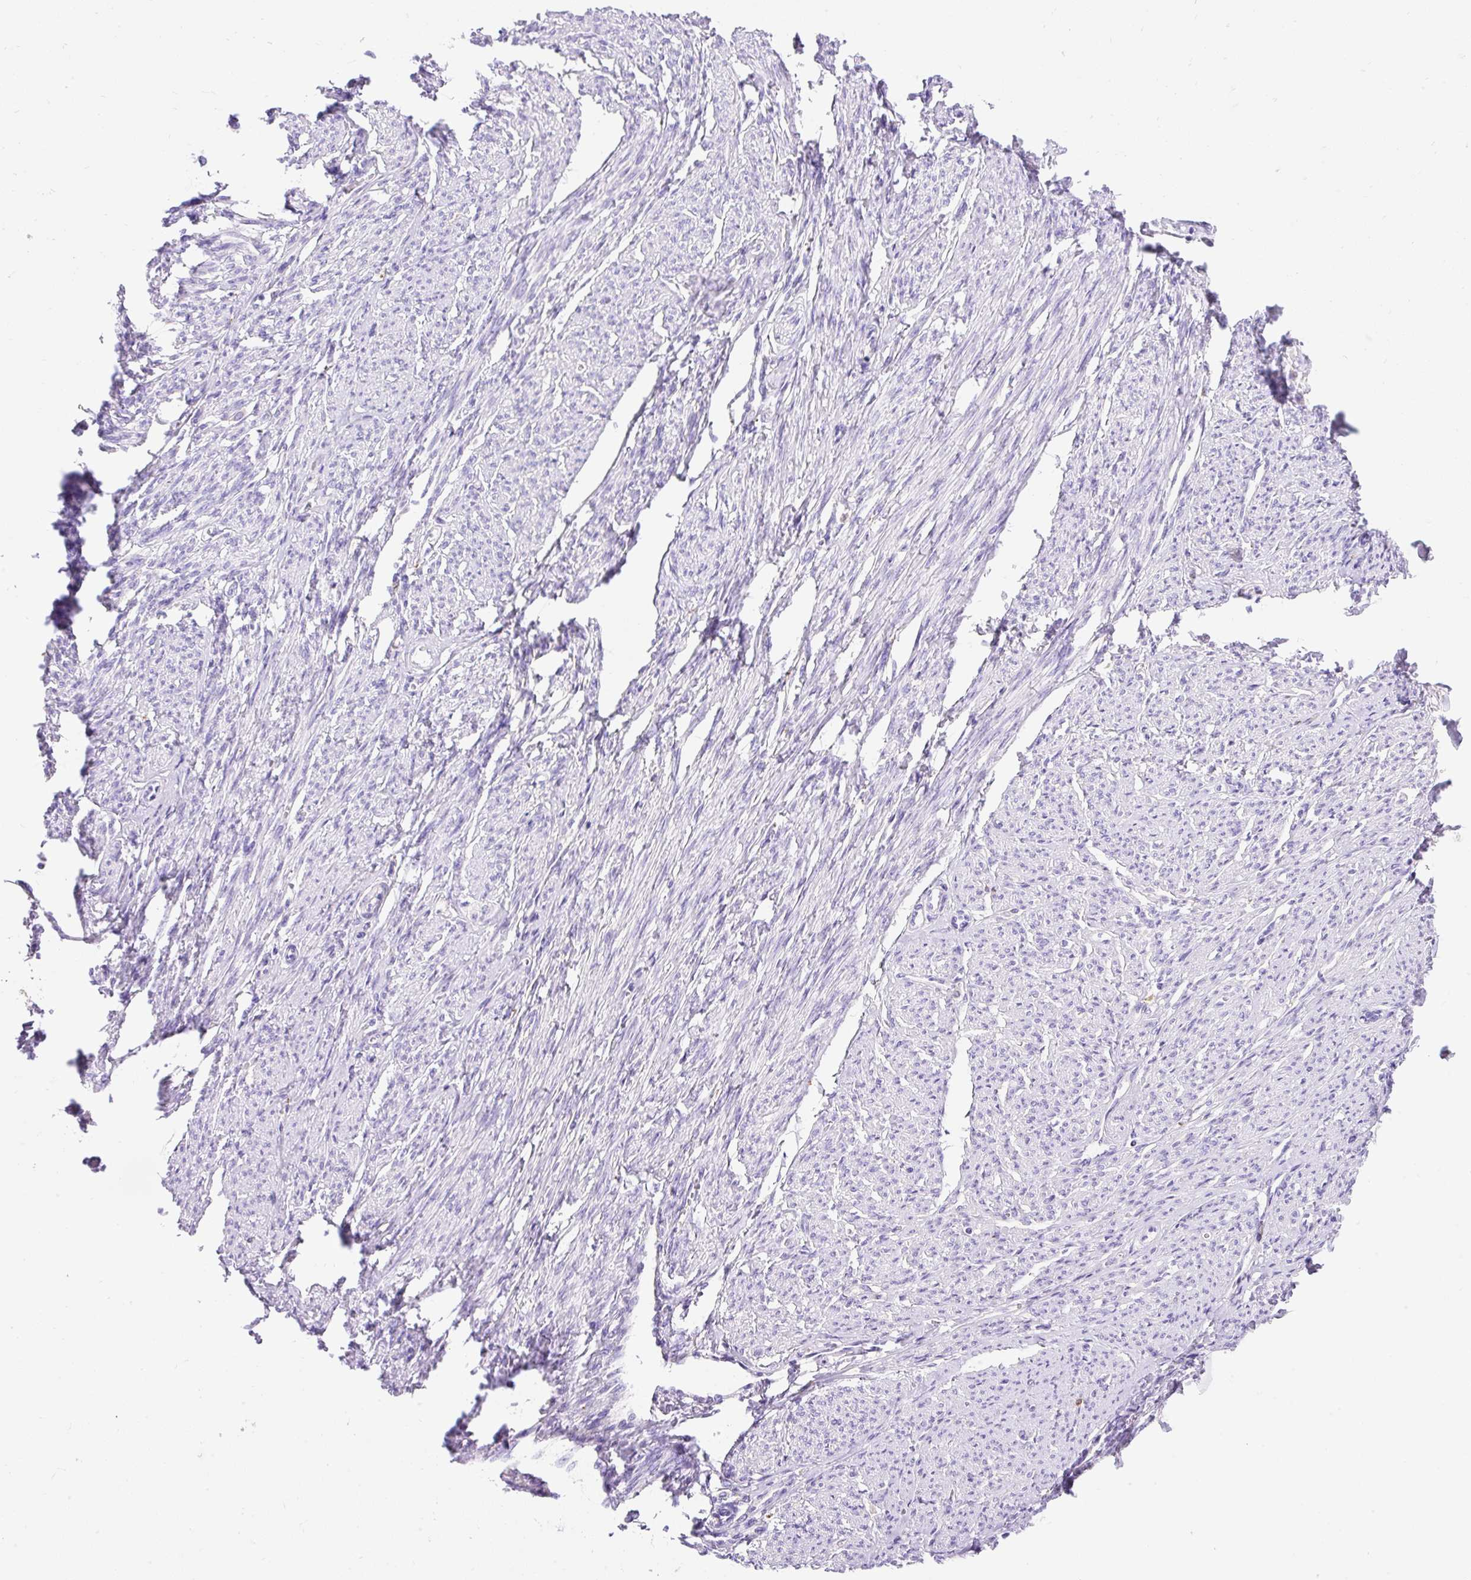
{"staining": {"intensity": "negative", "quantity": "none", "location": "none"}, "tissue": "smooth muscle", "cell_type": "Smooth muscle cells", "image_type": "normal", "snomed": [{"axis": "morphology", "description": "Normal tissue, NOS"}, {"axis": "topography", "description": "Smooth muscle"}], "caption": "Immunohistochemical staining of normal human smooth muscle shows no significant expression in smooth muscle cells. The staining is performed using DAB (3,3'-diaminobenzidine) brown chromogen with nuclei counter-stained in using hematoxylin.", "gene": "HEXB", "patient": {"sex": "female", "age": 65}}